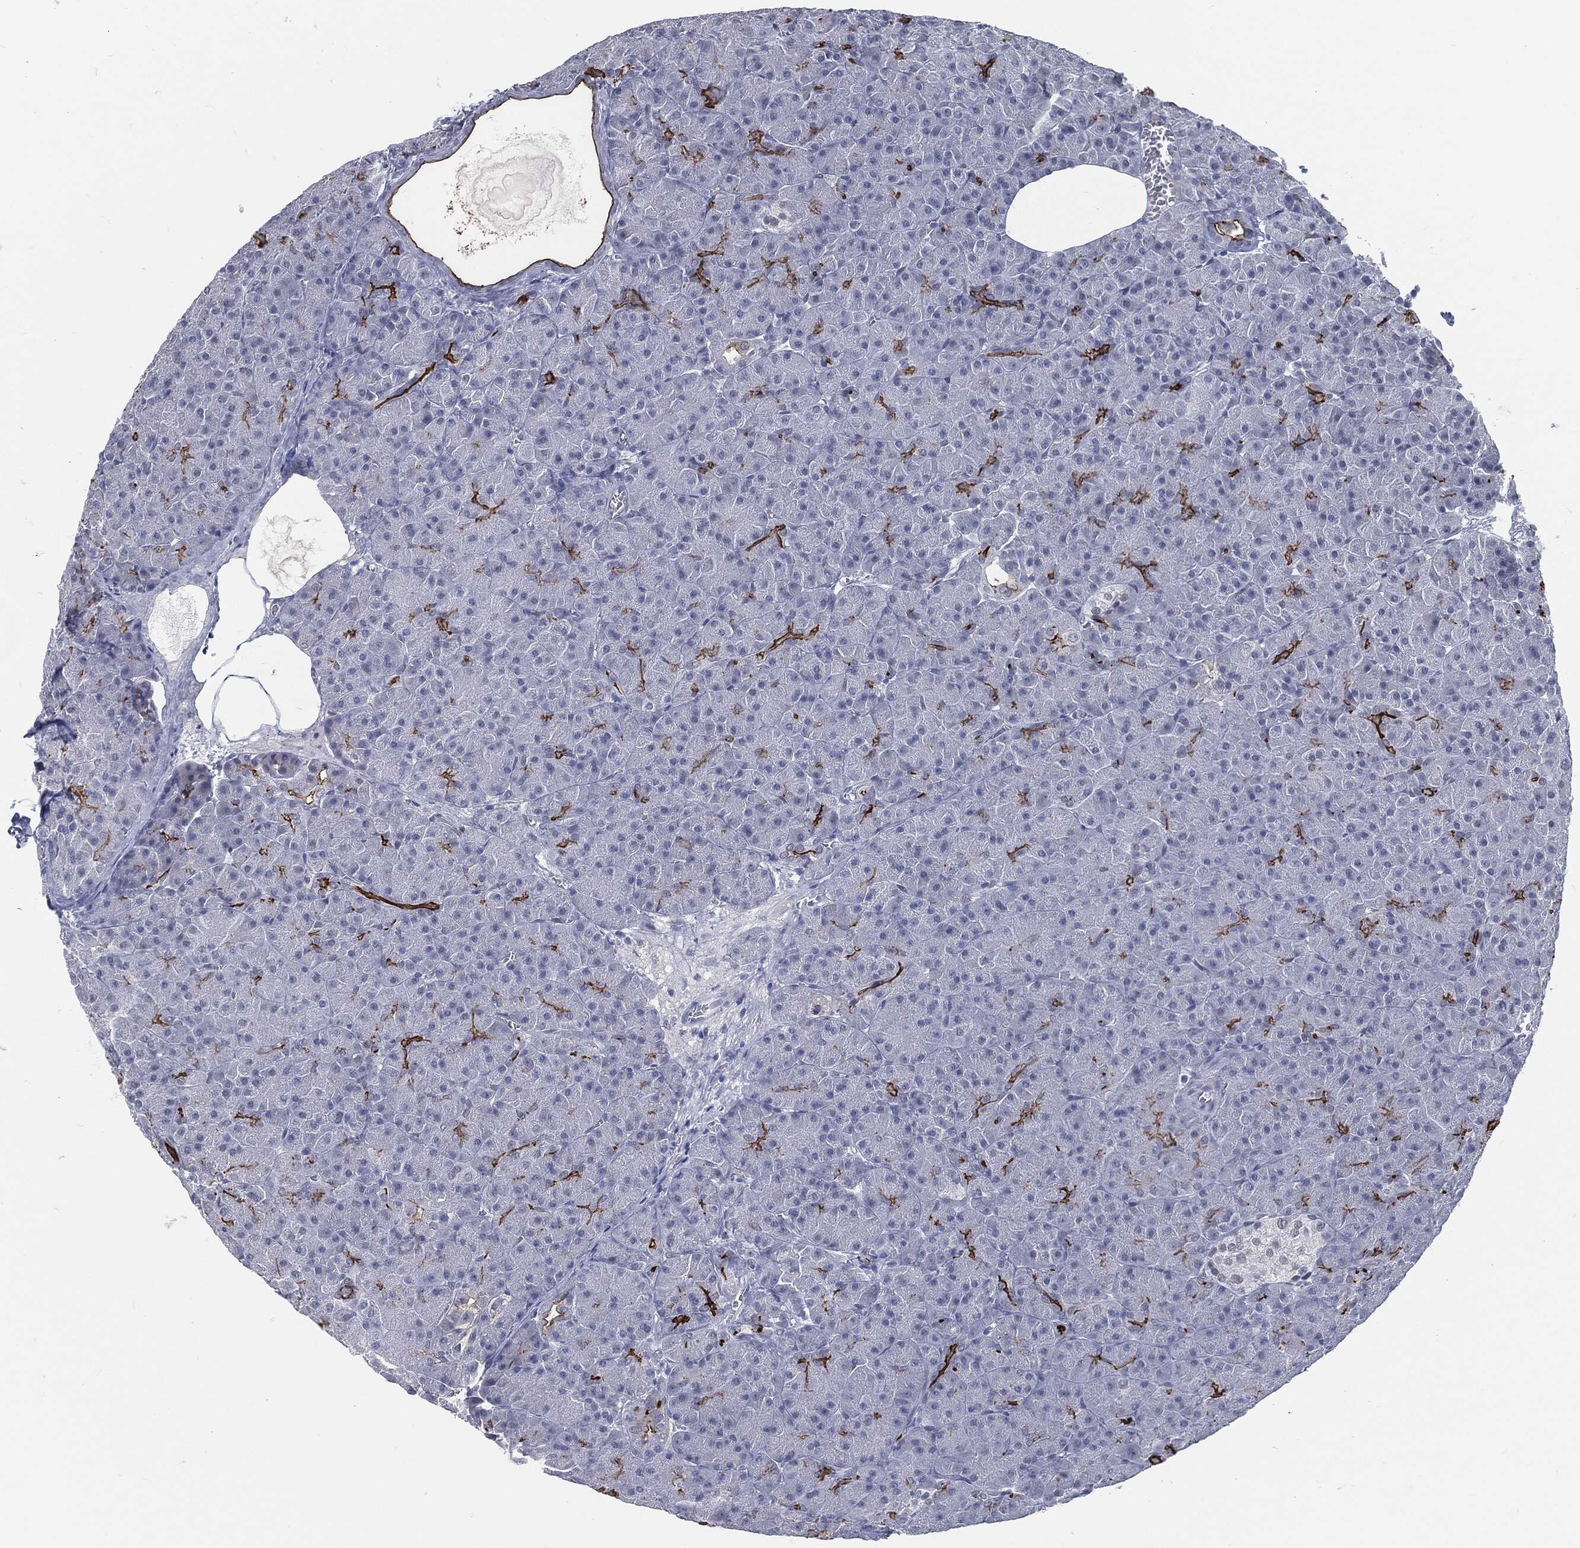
{"staining": {"intensity": "strong", "quantity": "<25%", "location": "cytoplasmic/membranous"}, "tissue": "pancreas", "cell_type": "Exocrine glandular cells", "image_type": "normal", "snomed": [{"axis": "morphology", "description": "Normal tissue, NOS"}, {"axis": "topography", "description": "Pancreas"}], "caption": "IHC histopathology image of benign human pancreas stained for a protein (brown), which demonstrates medium levels of strong cytoplasmic/membranous staining in about <25% of exocrine glandular cells.", "gene": "PROM1", "patient": {"sex": "male", "age": 61}}